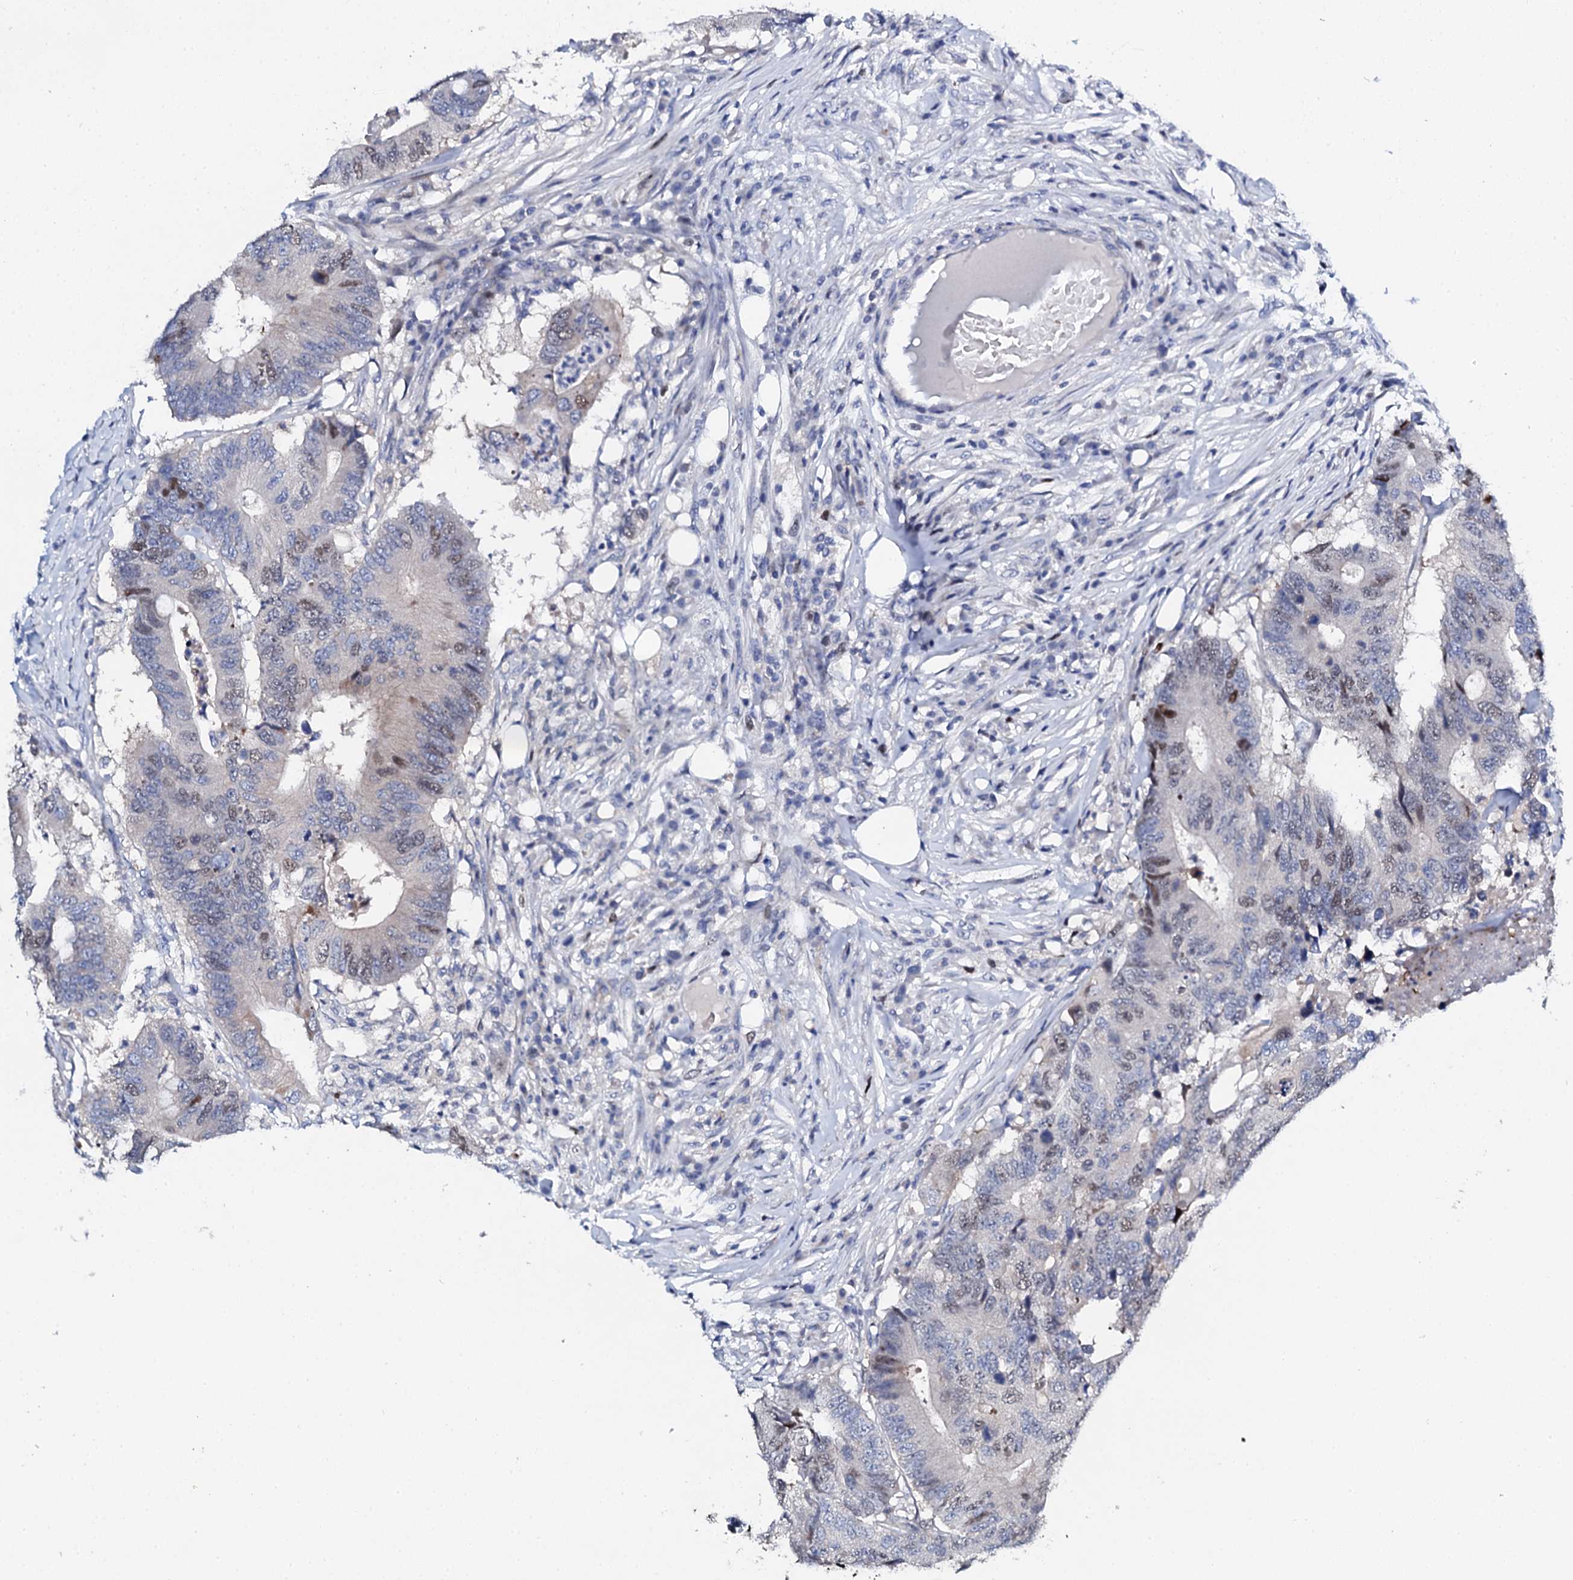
{"staining": {"intensity": "moderate", "quantity": "<25%", "location": "nuclear"}, "tissue": "colorectal cancer", "cell_type": "Tumor cells", "image_type": "cancer", "snomed": [{"axis": "morphology", "description": "Adenocarcinoma, NOS"}, {"axis": "topography", "description": "Colon"}], "caption": "Immunohistochemistry histopathology image of neoplastic tissue: human colorectal cancer stained using immunohistochemistry (IHC) demonstrates low levels of moderate protein expression localized specifically in the nuclear of tumor cells, appearing as a nuclear brown color.", "gene": "NUDT13", "patient": {"sex": "male", "age": 71}}